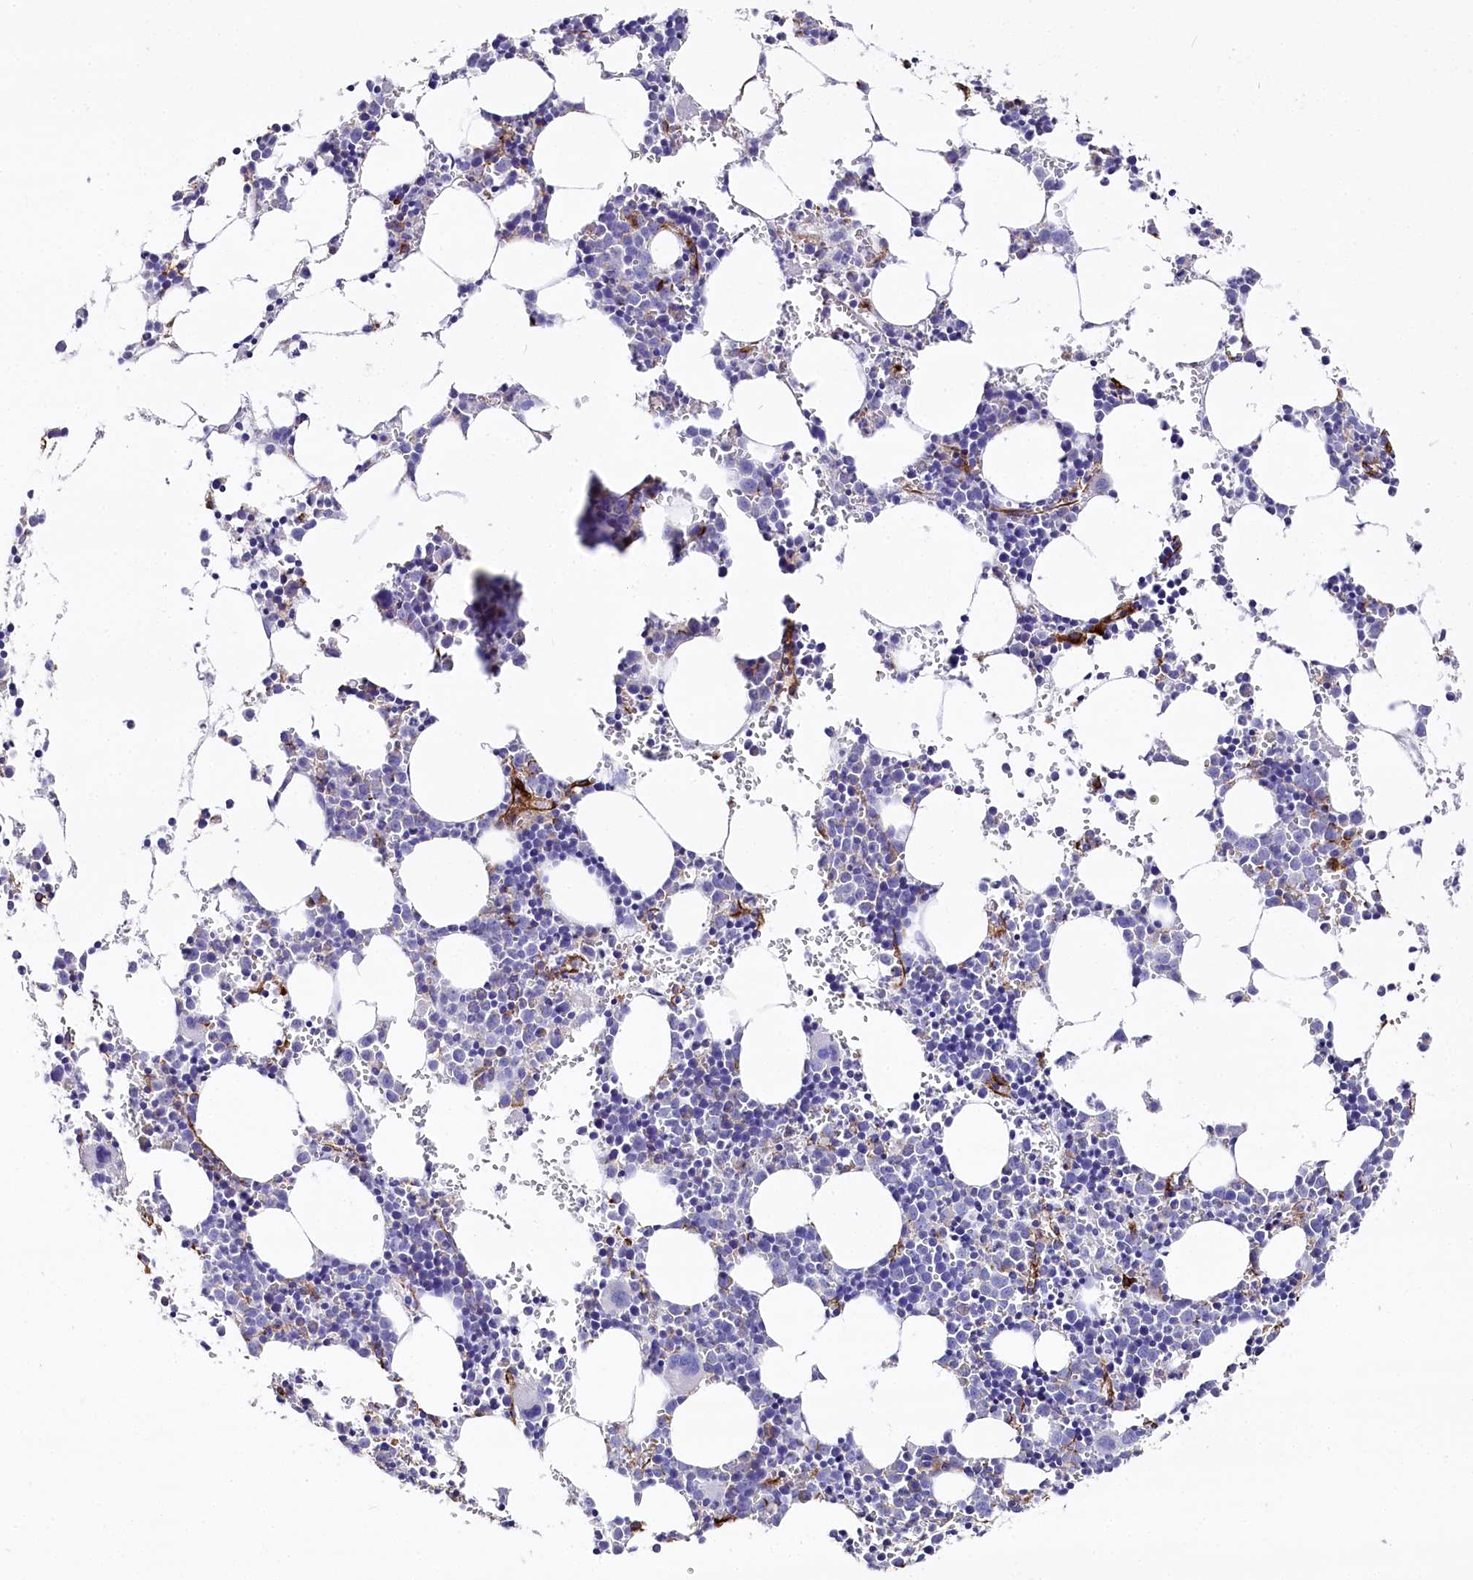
{"staining": {"intensity": "negative", "quantity": "none", "location": "none"}, "tissue": "bone marrow", "cell_type": "Hematopoietic cells", "image_type": "normal", "snomed": [{"axis": "morphology", "description": "Normal tissue, NOS"}, {"axis": "topography", "description": "Bone marrow"}], "caption": "IHC of benign human bone marrow reveals no staining in hematopoietic cells. Nuclei are stained in blue.", "gene": "CLEC4M", "patient": {"sex": "female", "age": 89}}